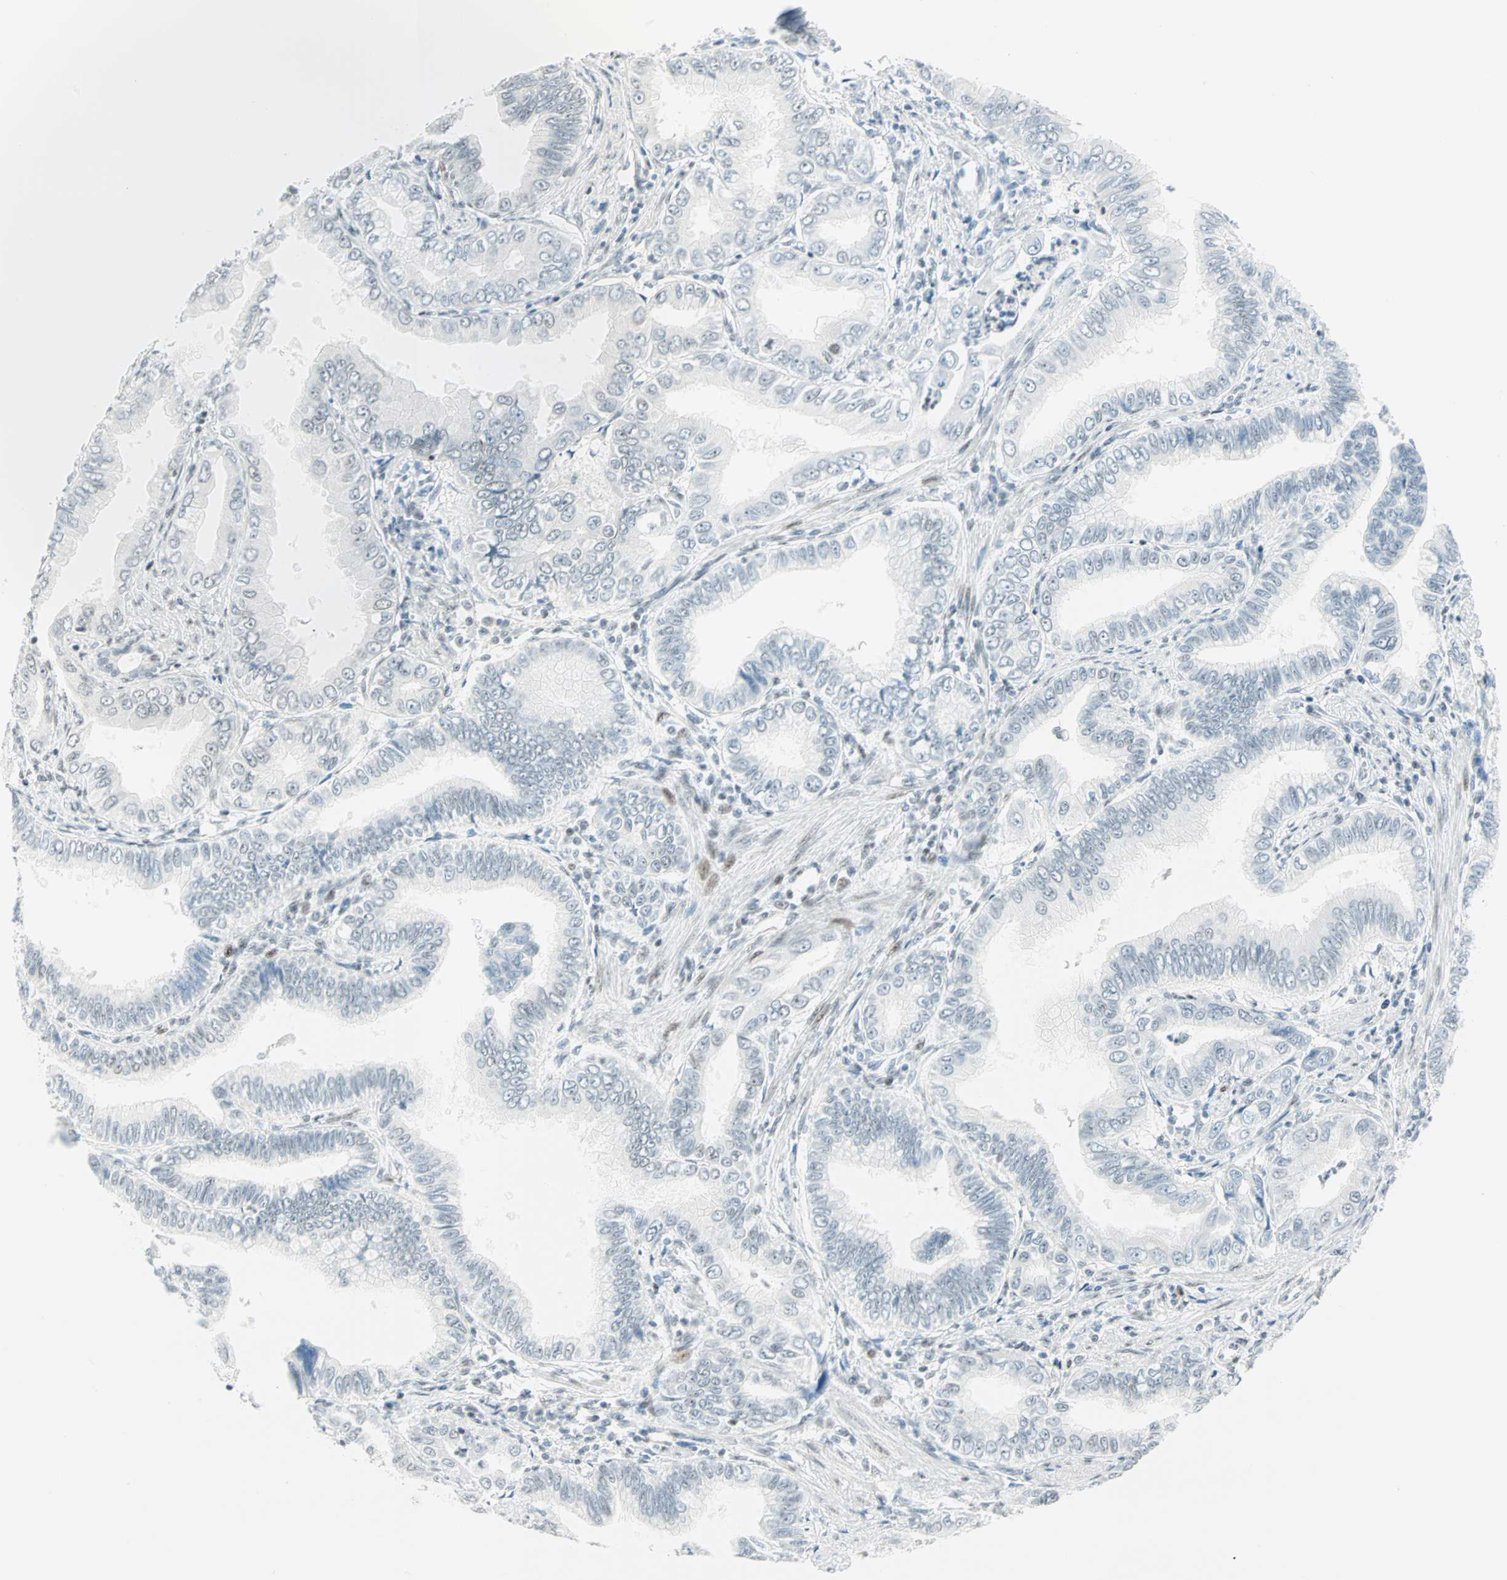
{"staining": {"intensity": "negative", "quantity": "none", "location": "none"}, "tissue": "pancreatic cancer", "cell_type": "Tumor cells", "image_type": "cancer", "snomed": [{"axis": "morphology", "description": "Normal tissue, NOS"}, {"axis": "topography", "description": "Lymph node"}], "caption": "DAB immunohistochemical staining of human pancreatic cancer exhibits no significant expression in tumor cells. (DAB (3,3'-diaminobenzidine) immunohistochemistry visualized using brightfield microscopy, high magnification).", "gene": "PKNOX1", "patient": {"sex": "male", "age": 50}}